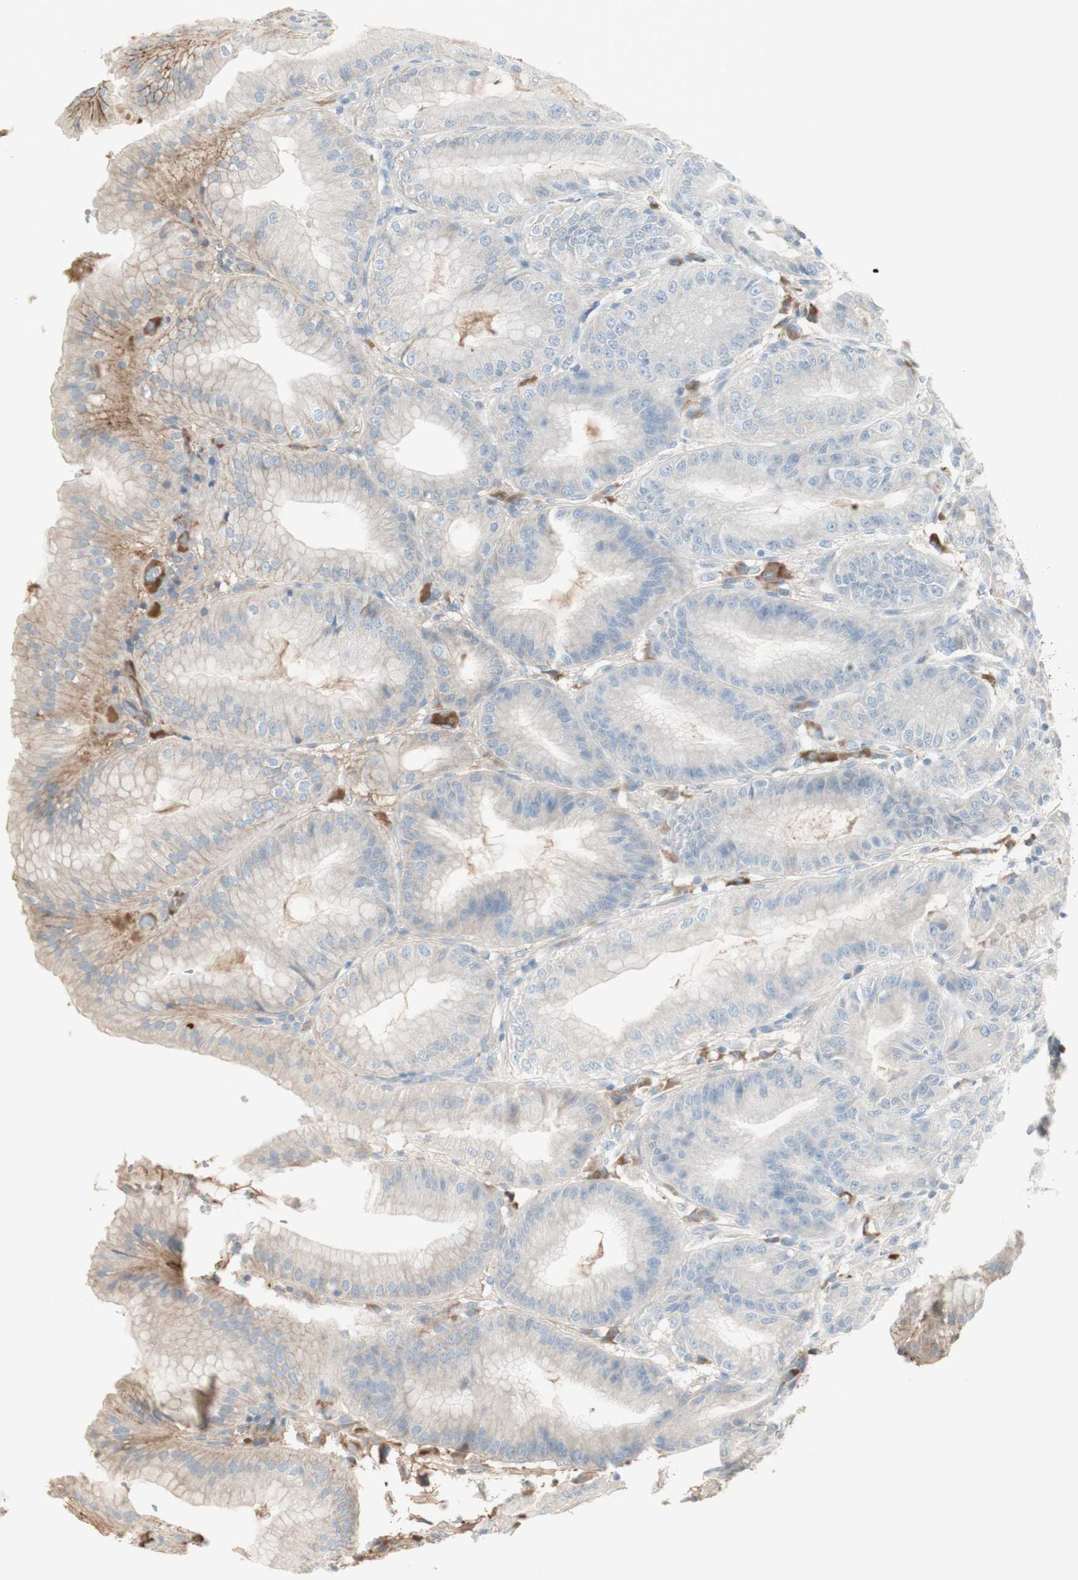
{"staining": {"intensity": "weak", "quantity": ">75%", "location": "cytoplasmic/membranous"}, "tissue": "stomach", "cell_type": "Glandular cells", "image_type": "normal", "snomed": [{"axis": "morphology", "description": "Normal tissue, NOS"}, {"axis": "topography", "description": "Stomach, lower"}], "caption": "Brown immunohistochemical staining in benign stomach displays weak cytoplasmic/membranous staining in about >75% of glandular cells.", "gene": "IFNG", "patient": {"sex": "male", "age": 71}}